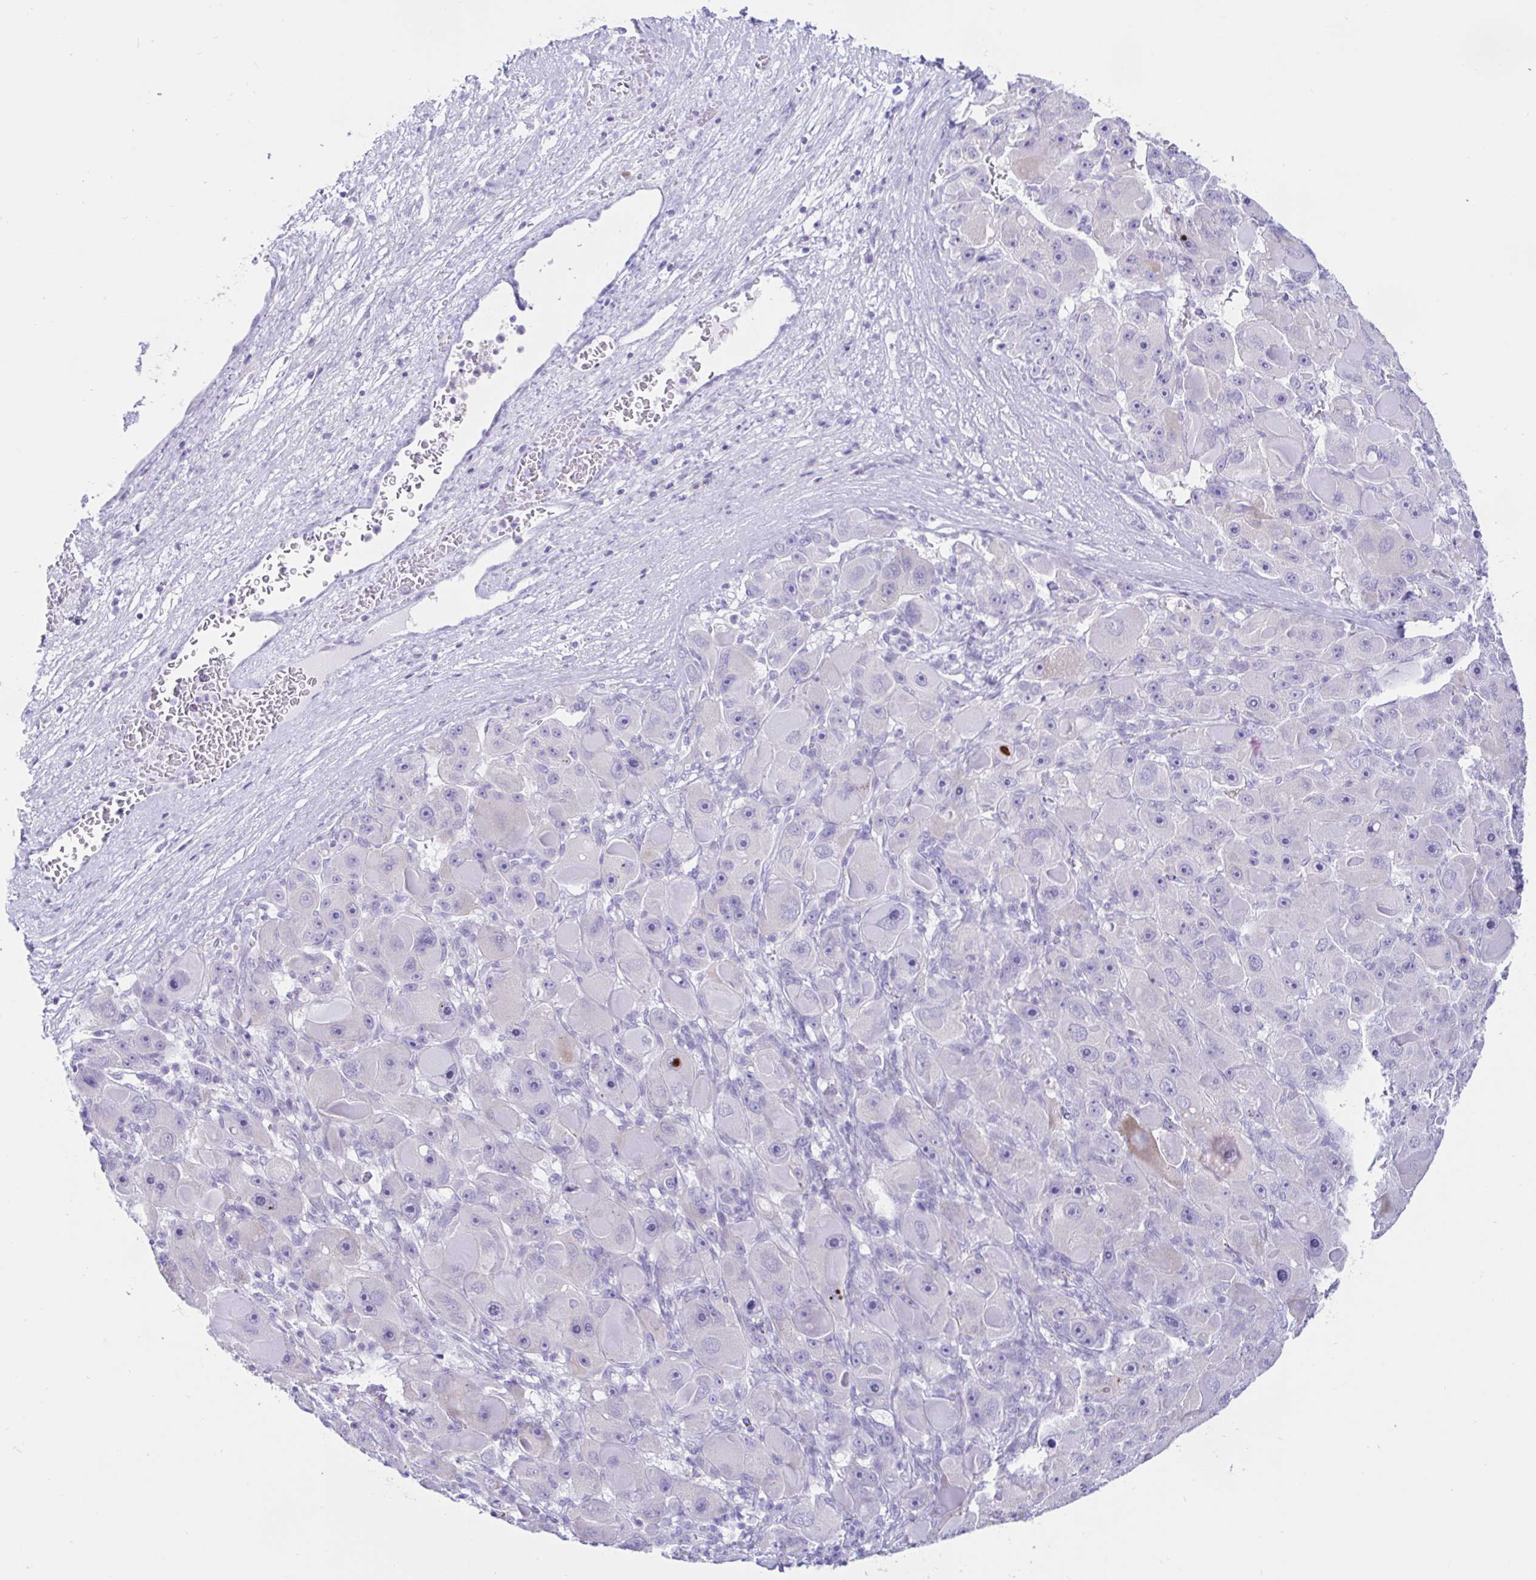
{"staining": {"intensity": "negative", "quantity": "none", "location": "none"}, "tissue": "liver cancer", "cell_type": "Tumor cells", "image_type": "cancer", "snomed": [{"axis": "morphology", "description": "Carcinoma, Hepatocellular, NOS"}, {"axis": "topography", "description": "Liver"}], "caption": "This micrograph is of hepatocellular carcinoma (liver) stained with immunohistochemistry (IHC) to label a protein in brown with the nuclei are counter-stained blue. There is no positivity in tumor cells.", "gene": "BEST1", "patient": {"sex": "male", "age": 76}}